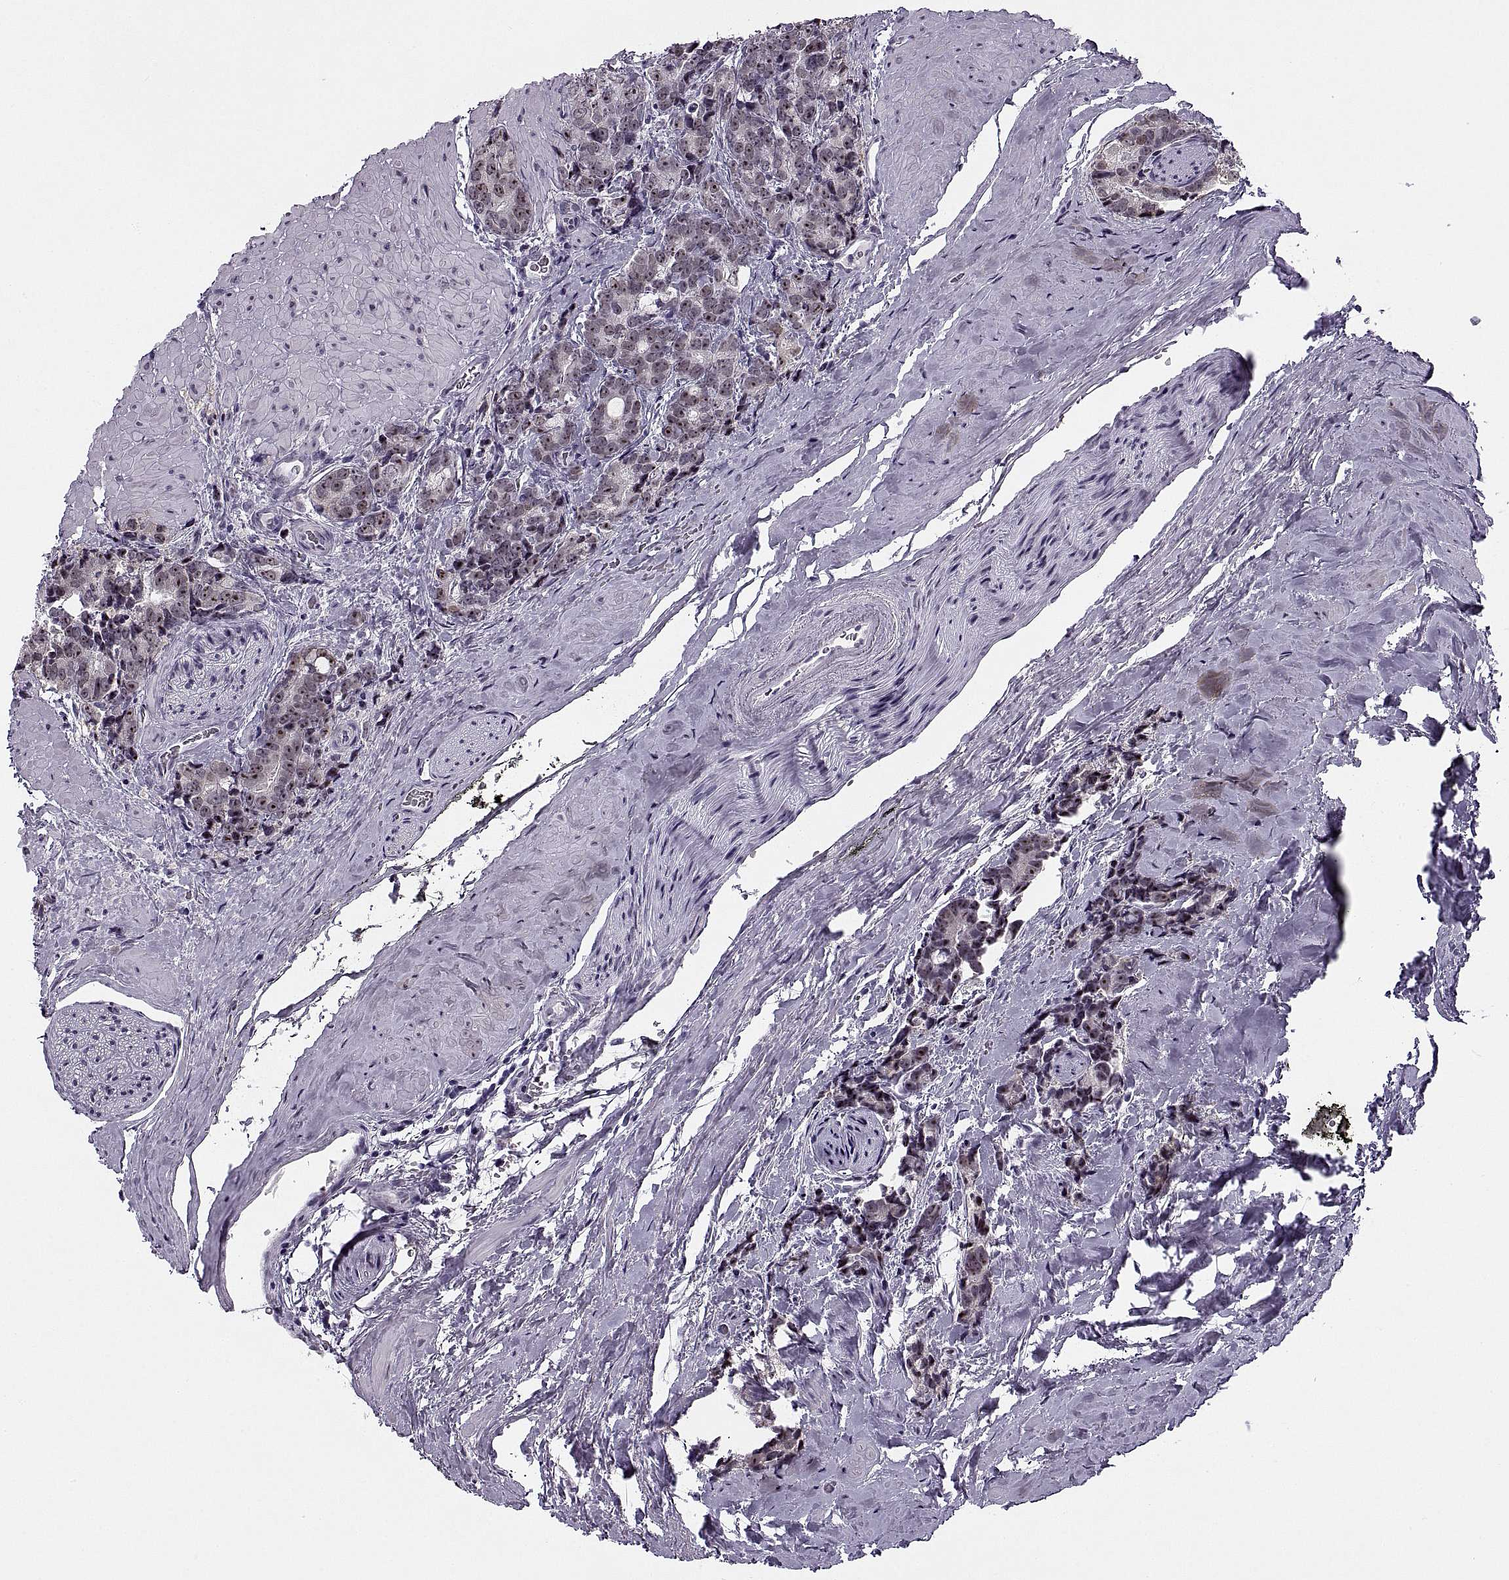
{"staining": {"intensity": "negative", "quantity": "none", "location": "none"}, "tissue": "prostate cancer", "cell_type": "Tumor cells", "image_type": "cancer", "snomed": [{"axis": "morphology", "description": "Adenocarcinoma, High grade"}, {"axis": "topography", "description": "Prostate"}], "caption": "Image shows no significant protein staining in tumor cells of prostate cancer (adenocarcinoma (high-grade)).", "gene": "TBC1D3G", "patient": {"sex": "male", "age": 74}}